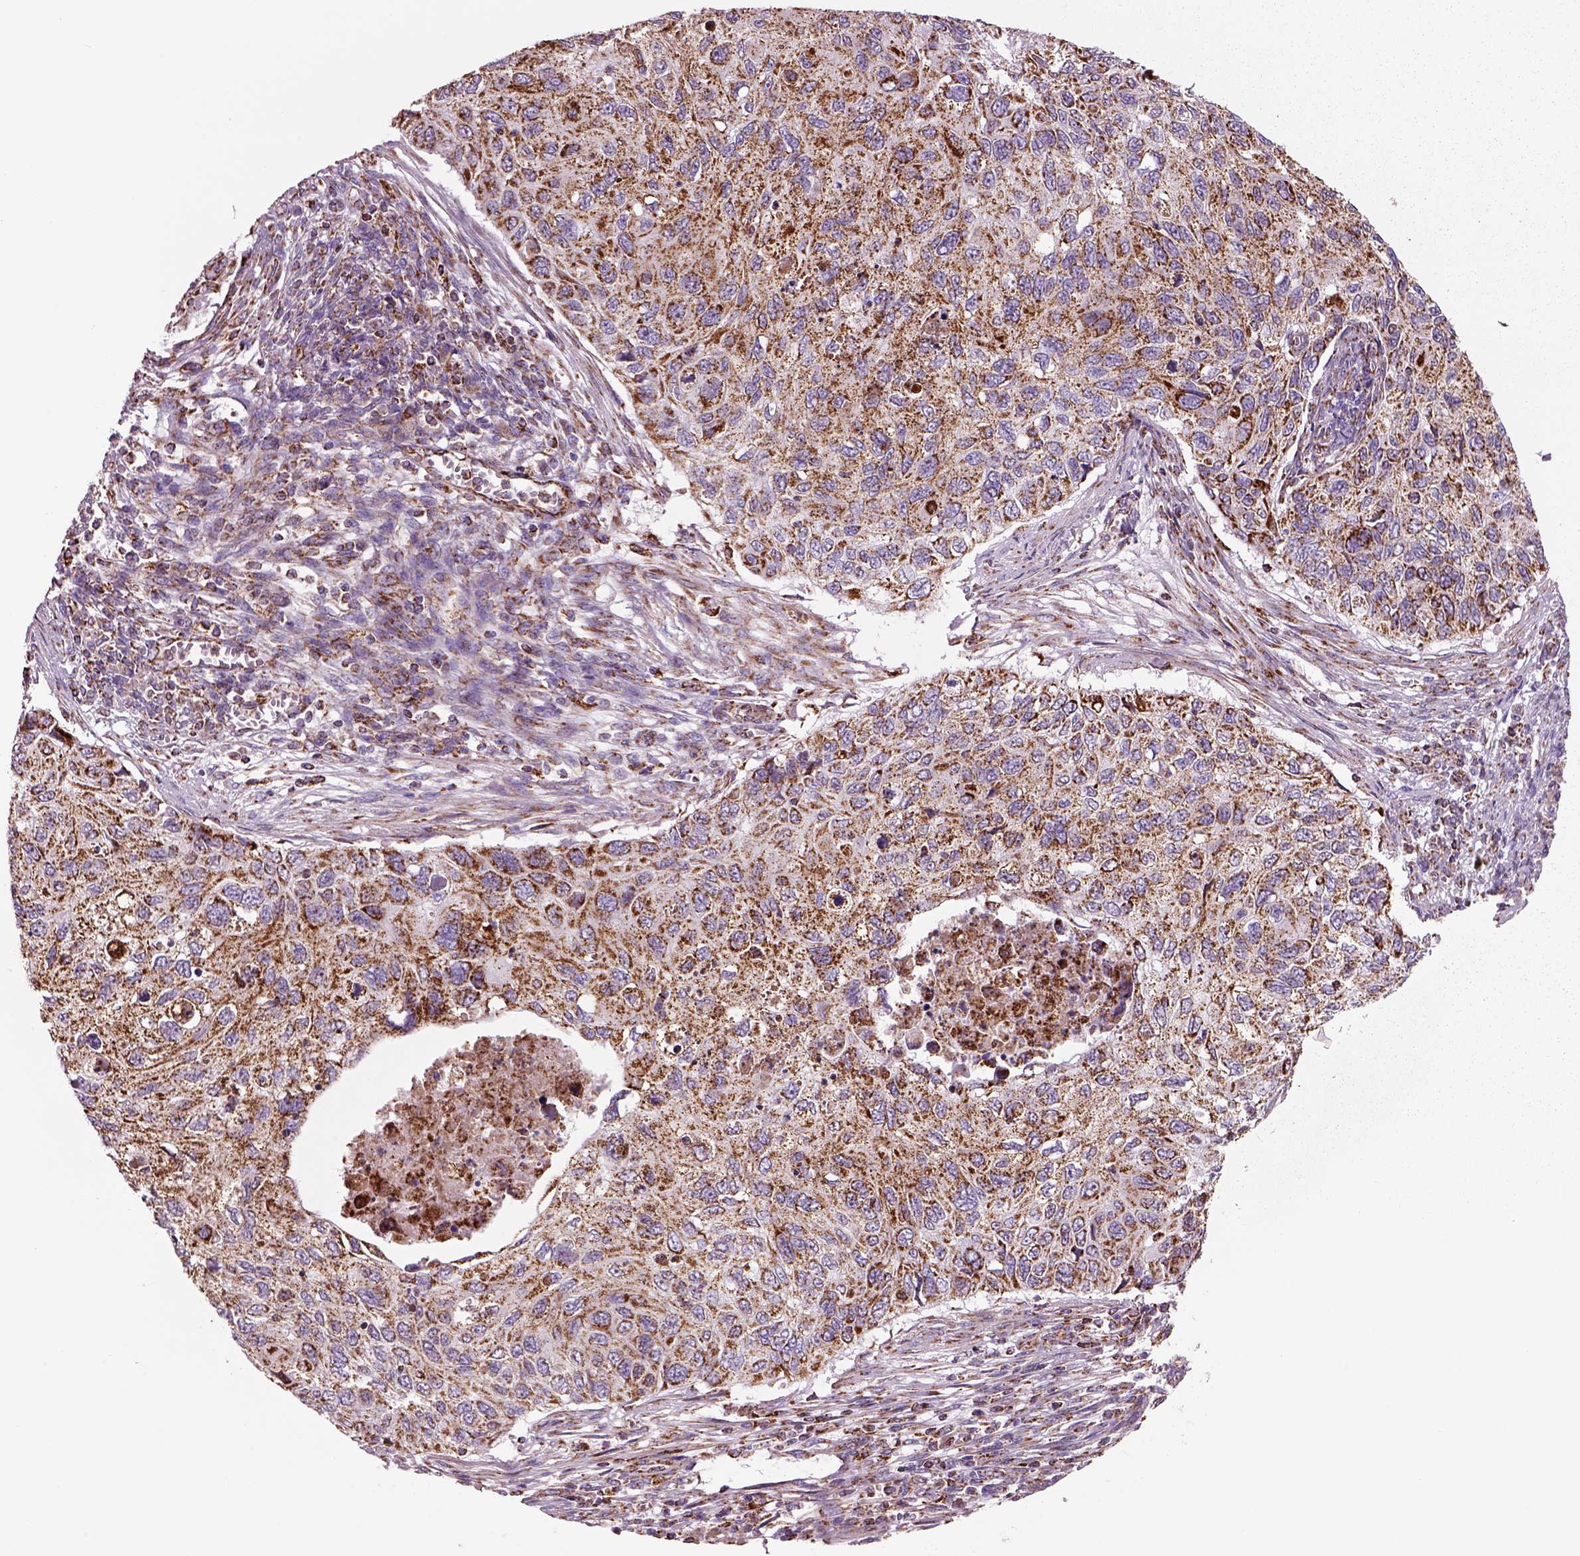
{"staining": {"intensity": "strong", "quantity": ">75%", "location": "cytoplasmic/membranous"}, "tissue": "cervical cancer", "cell_type": "Tumor cells", "image_type": "cancer", "snomed": [{"axis": "morphology", "description": "Squamous cell carcinoma, NOS"}, {"axis": "topography", "description": "Cervix"}], "caption": "Immunohistochemical staining of human cervical cancer (squamous cell carcinoma) displays high levels of strong cytoplasmic/membranous staining in about >75% of tumor cells.", "gene": "SLC25A24", "patient": {"sex": "female", "age": 70}}